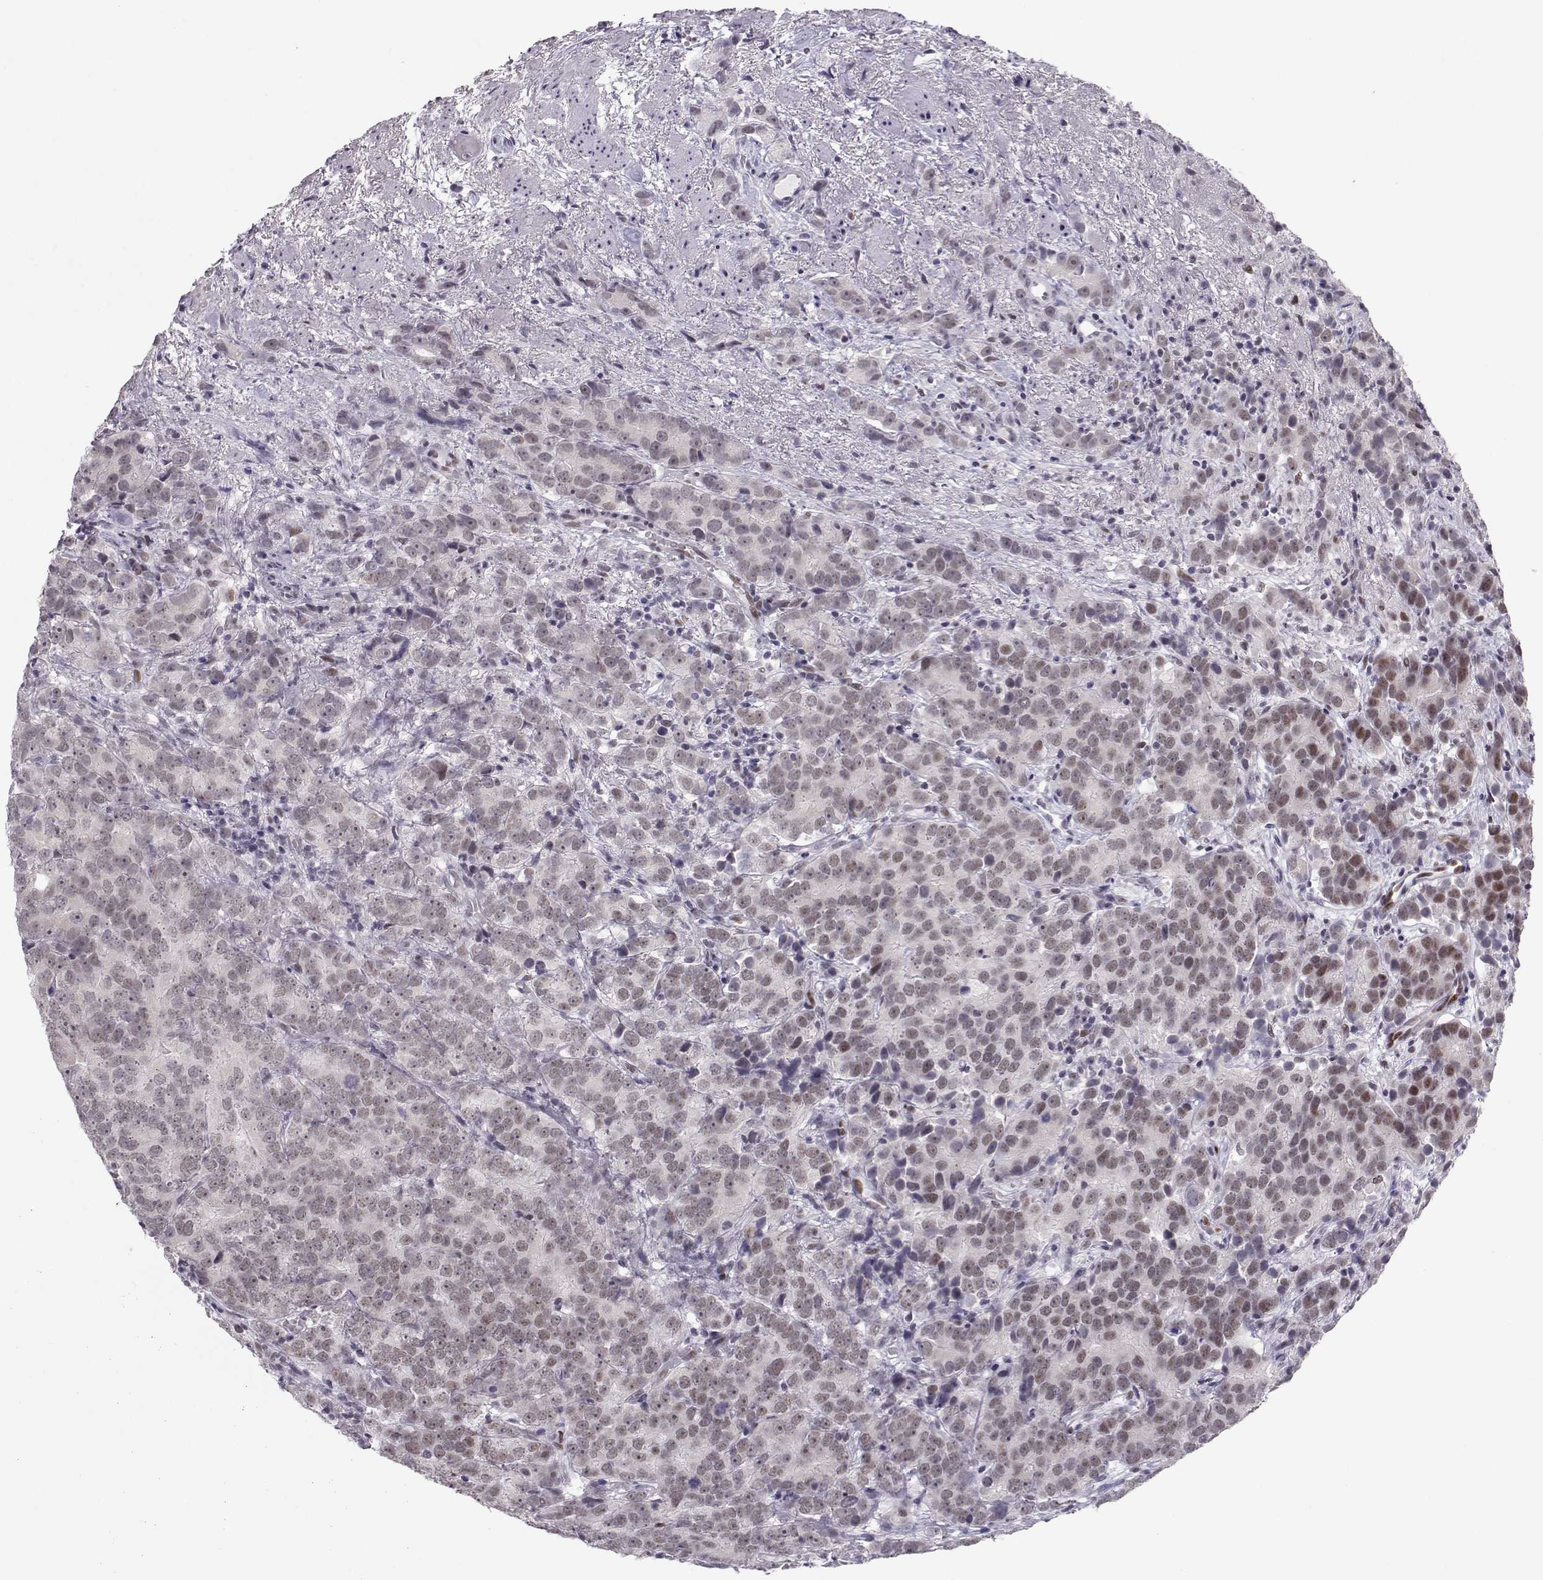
{"staining": {"intensity": "negative", "quantity": "none", "location": "none"}, "tissue": "prostate cancer", "cell_type": "Tumor cells", "image_type": "cancer", "snomed": [{"axis": "morphology", "description": "Adenocarcinoma, High grade"}, {"axis": "topography", "description": "Prostate"}], "caption": "IHC photomicrograph of high-grade adenocarcinoma (prostate) stained for a protein (brown), which reveals no positivity in tumor cells.", "gene": "SIX6", "patient": {"sex": "male", "age": 90}}